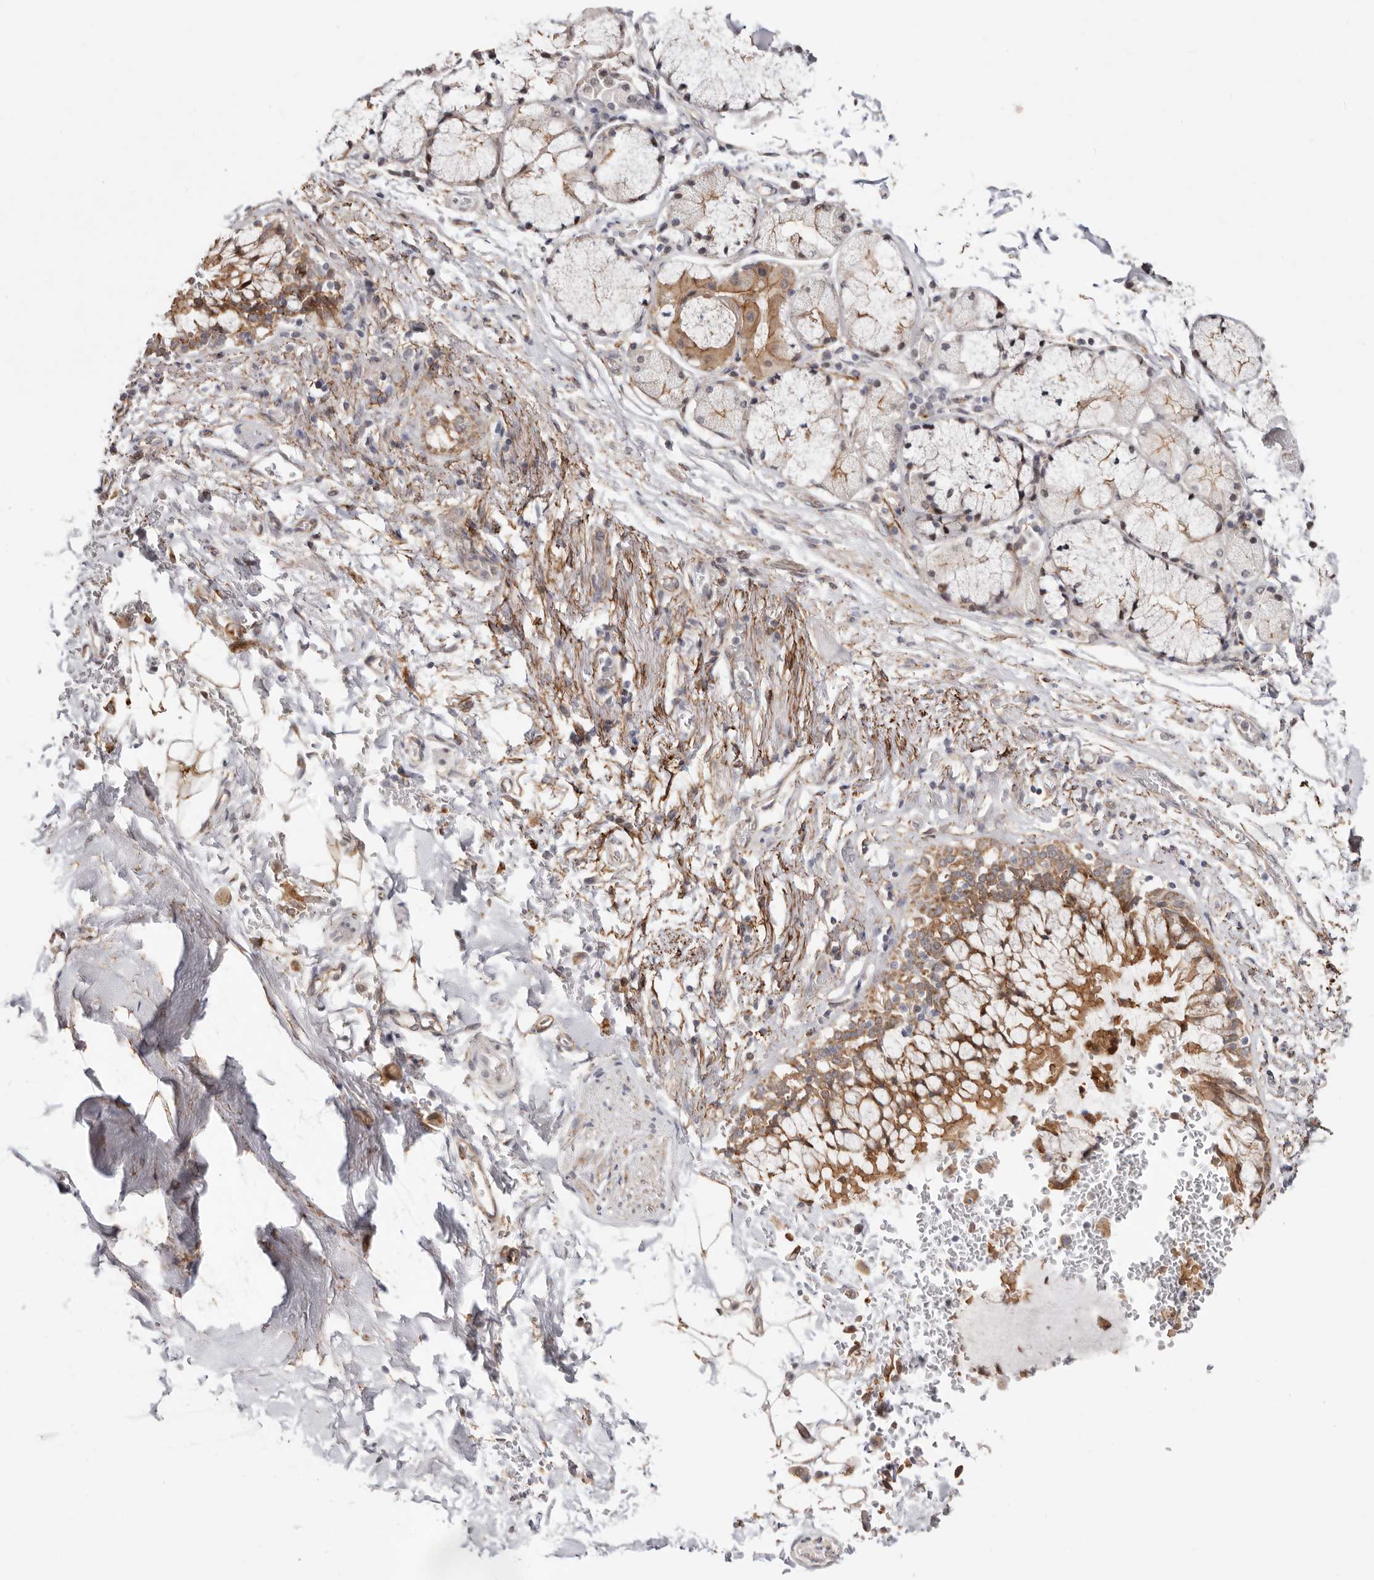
{"staining": {"intensity": "moderate", "quantity": ">75%", "location": "cytoplasmic/membranous"}, "tissue": "bronchus", "cell_type": "Respiratory epithelial cells", "image_type": "normal", "snomed": [{"axis": "morphology", "description": "Normal tissue, NOS"}, {"axis": "morphology", "description": "Inflammation, NOS"}, {"axis": "topography", "description": "Cartilage tissue"}, {"axis": "topography", "description": "Bronchus"}, {"axis": "topography", "description": "Lung"}], "caption": "Brown immunohistochemical staining in normal human bronchus displays moderate cytoplasmic/membranous expression in approximately >75% of respiratory epithelial cells.", "gene": "SZT2", "patient": {"sex": "female", "age": 64}}